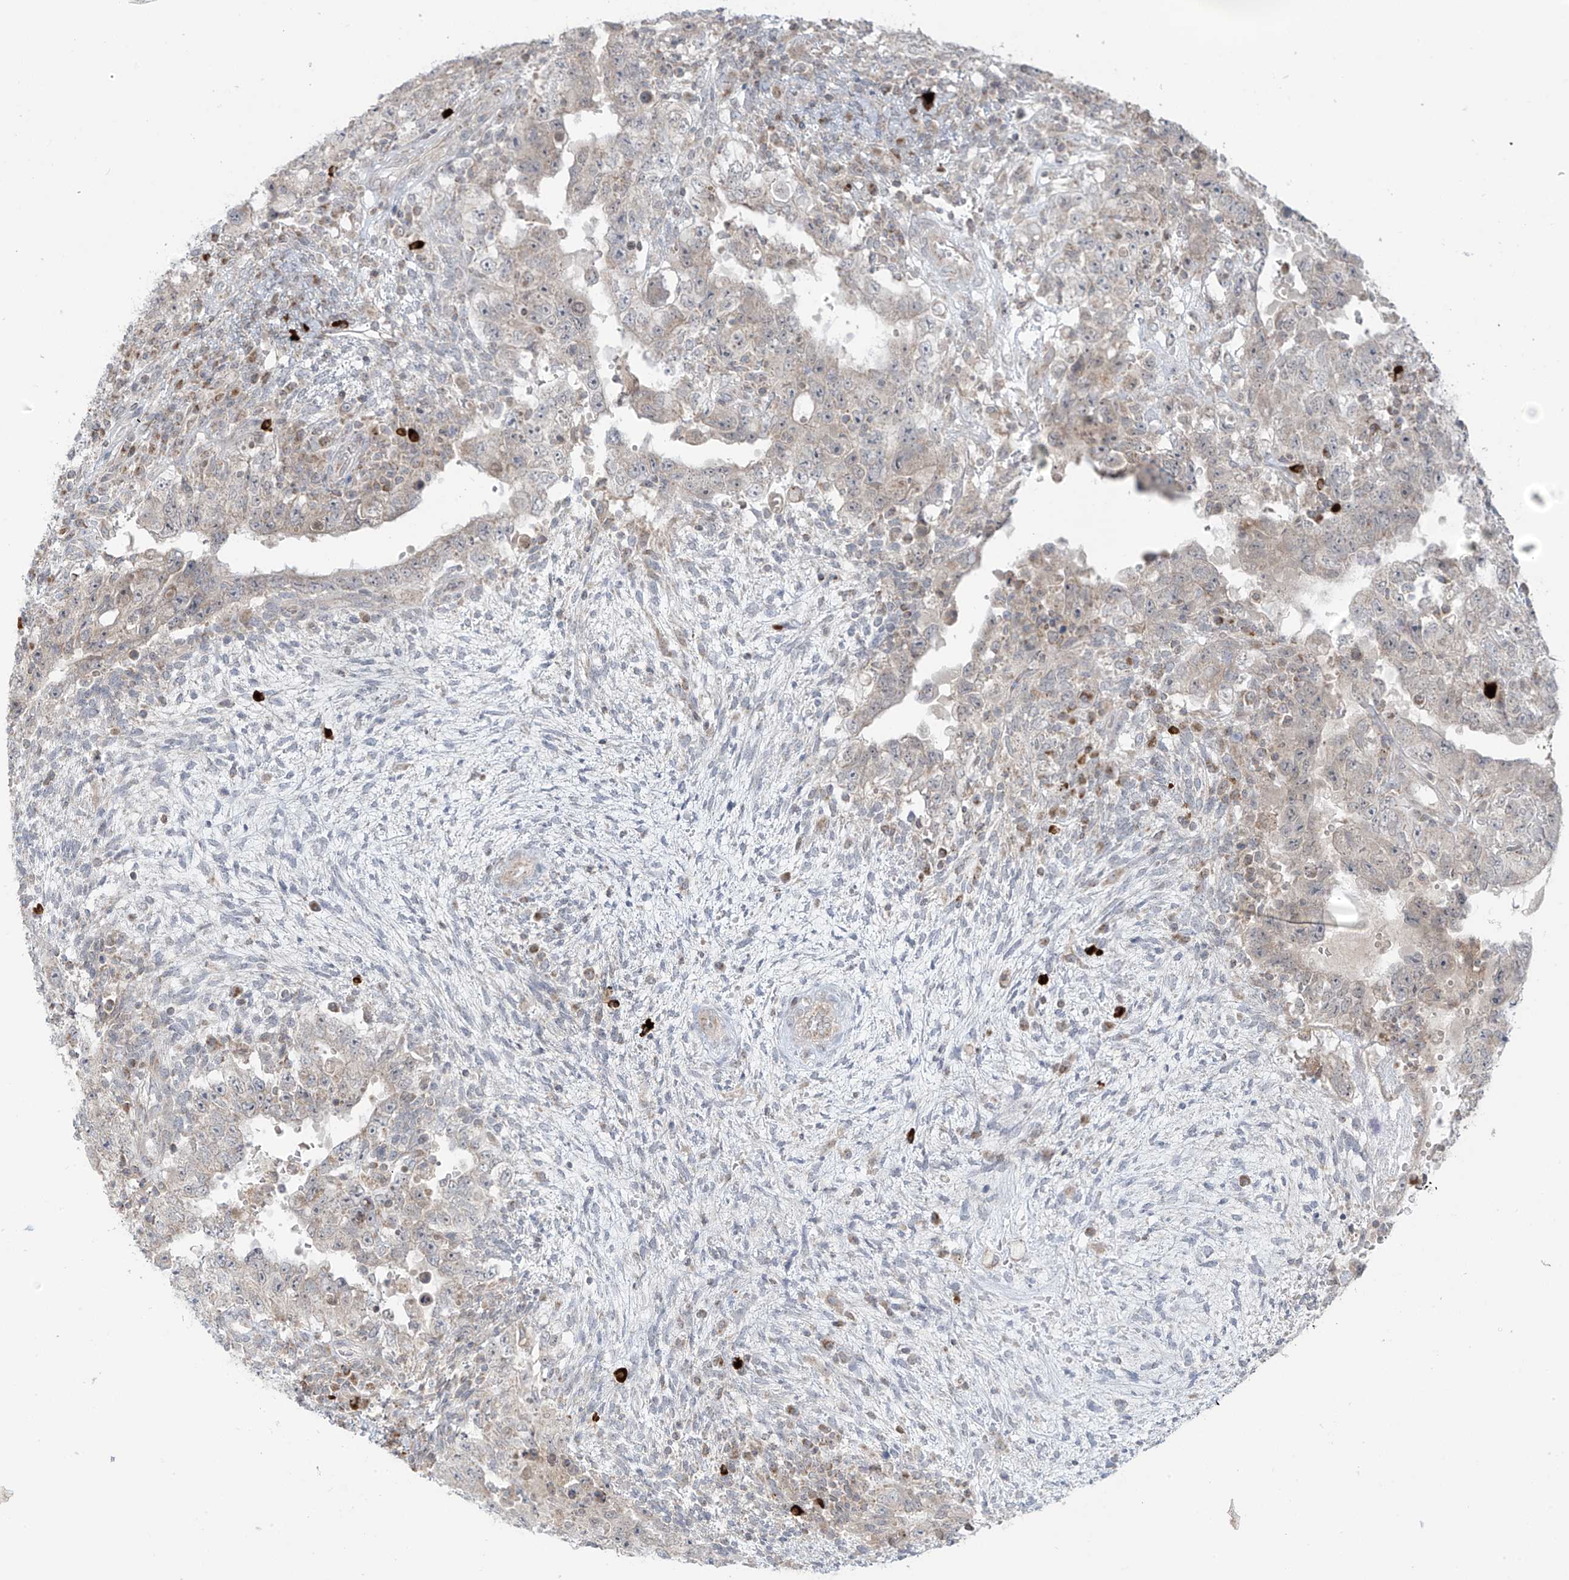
{"staining": {"intensity": "negative", "quantity": "none", "location": "none"}, "tissue": "testis cancer", "cell_type": "Tumor cells", "image_type": "cancer", "snomed": [{"axis": "morphology", "description": "Carcinoma, Embryonal, NOS"}, {"axis": "topography", "description": "Testis"}], "caption": "Immunohistochemistry (IHC) histopathology image of testis cancer (embryonal carcinoma) stained for a protein (brown), which shows no positivity in tumor cells. (Stains: DAB (3,3'-diaminobenzidine) immunohistochemistry (IHC) with hematoxylin counter stain, Microscopy: brightfield microscopy at high magnification).", "gene": "HDDC2", "patient": {"sex": "male", "age": 26}}